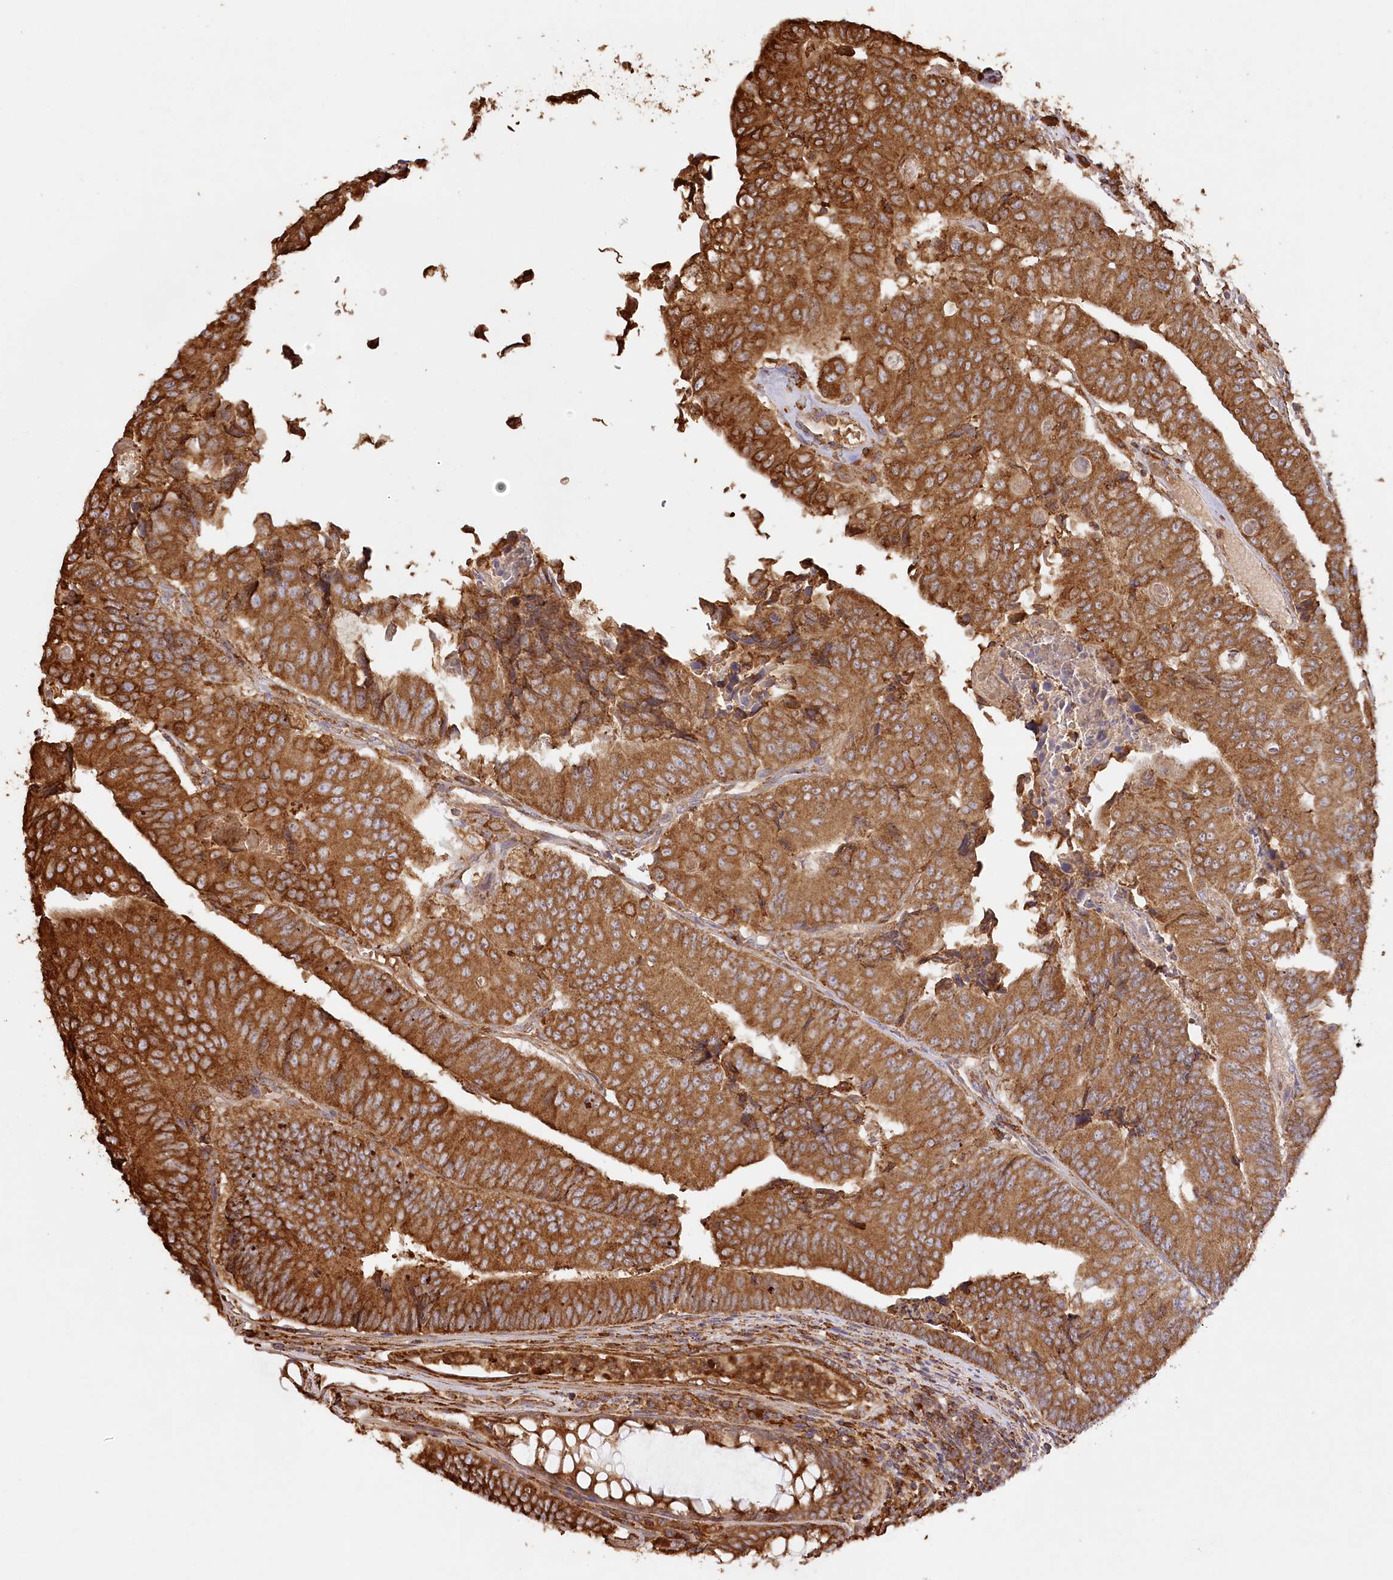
{"staining": {"intensity": "strong", "quantity": ">75%", "location": "cytoplasmic/membranous"}, "tissue": "colorectal cancer", "cell_type": "Tumor cells", "image_type": "cancer", "snomed": [{"axis": "morphology", "description": "Adenocarcinoma, NOS"}, {"axis": "topography", "description": "Colon"}], "caption": "Human adenocarcinoma (colorectal) stained with a protein marker displays strong staining in tumor cells.", "gene": "ACAP2", "patient": {"sex": "female", "age": 67}}